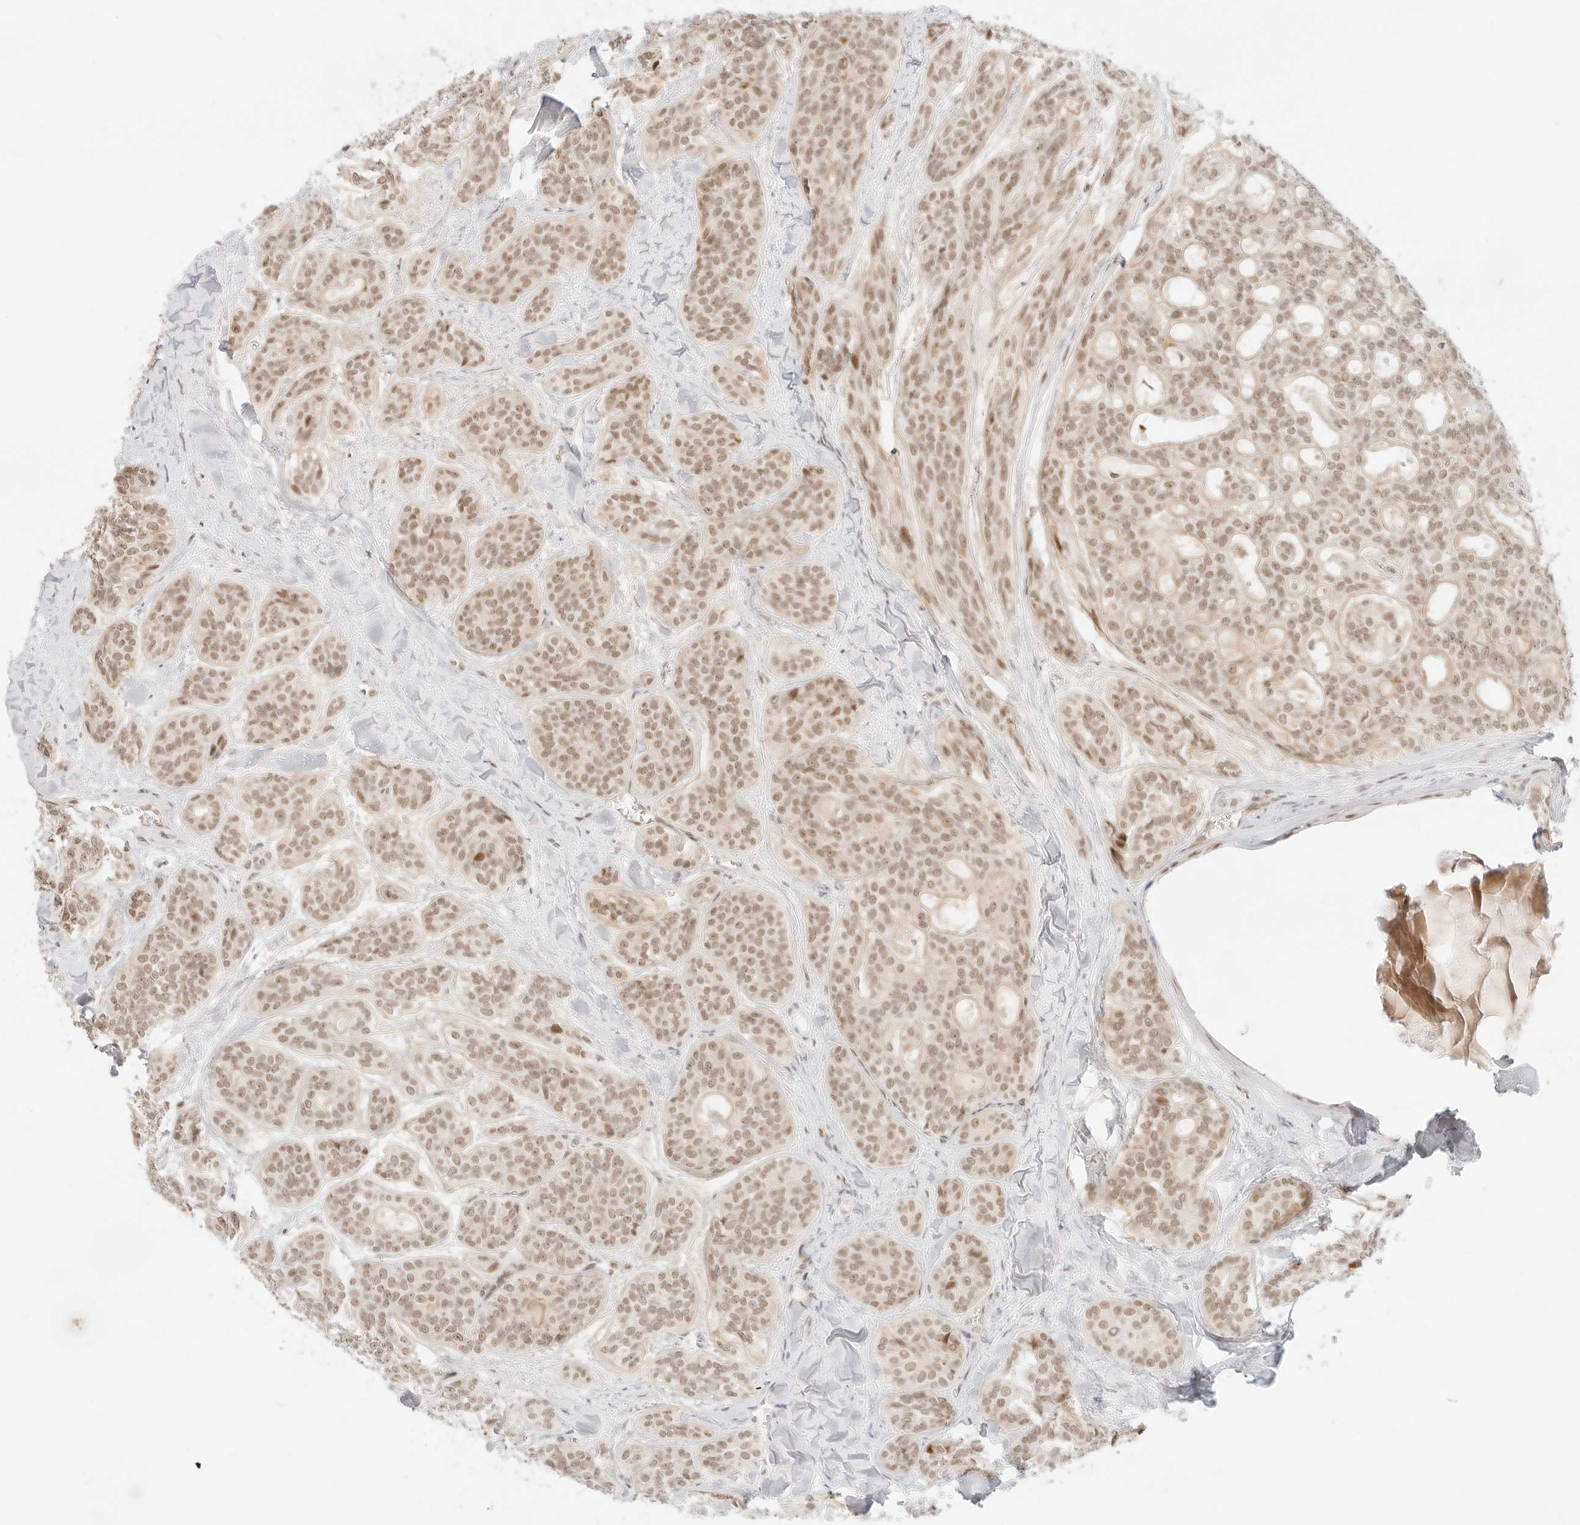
{"staining": {"intensity": "moderate", "quantity": ">75%", "location": "nuclear"}, "tissue": "head and neck cancer", "cell_type": "Tumor cells", "image_type": "cancer", "snomed": [{"axis": "morphology", "description": "Adenocarcinoma, NOS"}, {"axis": "topography", "description": "Head-Neck"}], "caption": "Human head and neck cancer stained for a protein (brown) displays moderate nuclear positive expression in about >75% of tumor cells.", "gene": "ITGA6", "patient": {"sex": "male", "age": 66}}